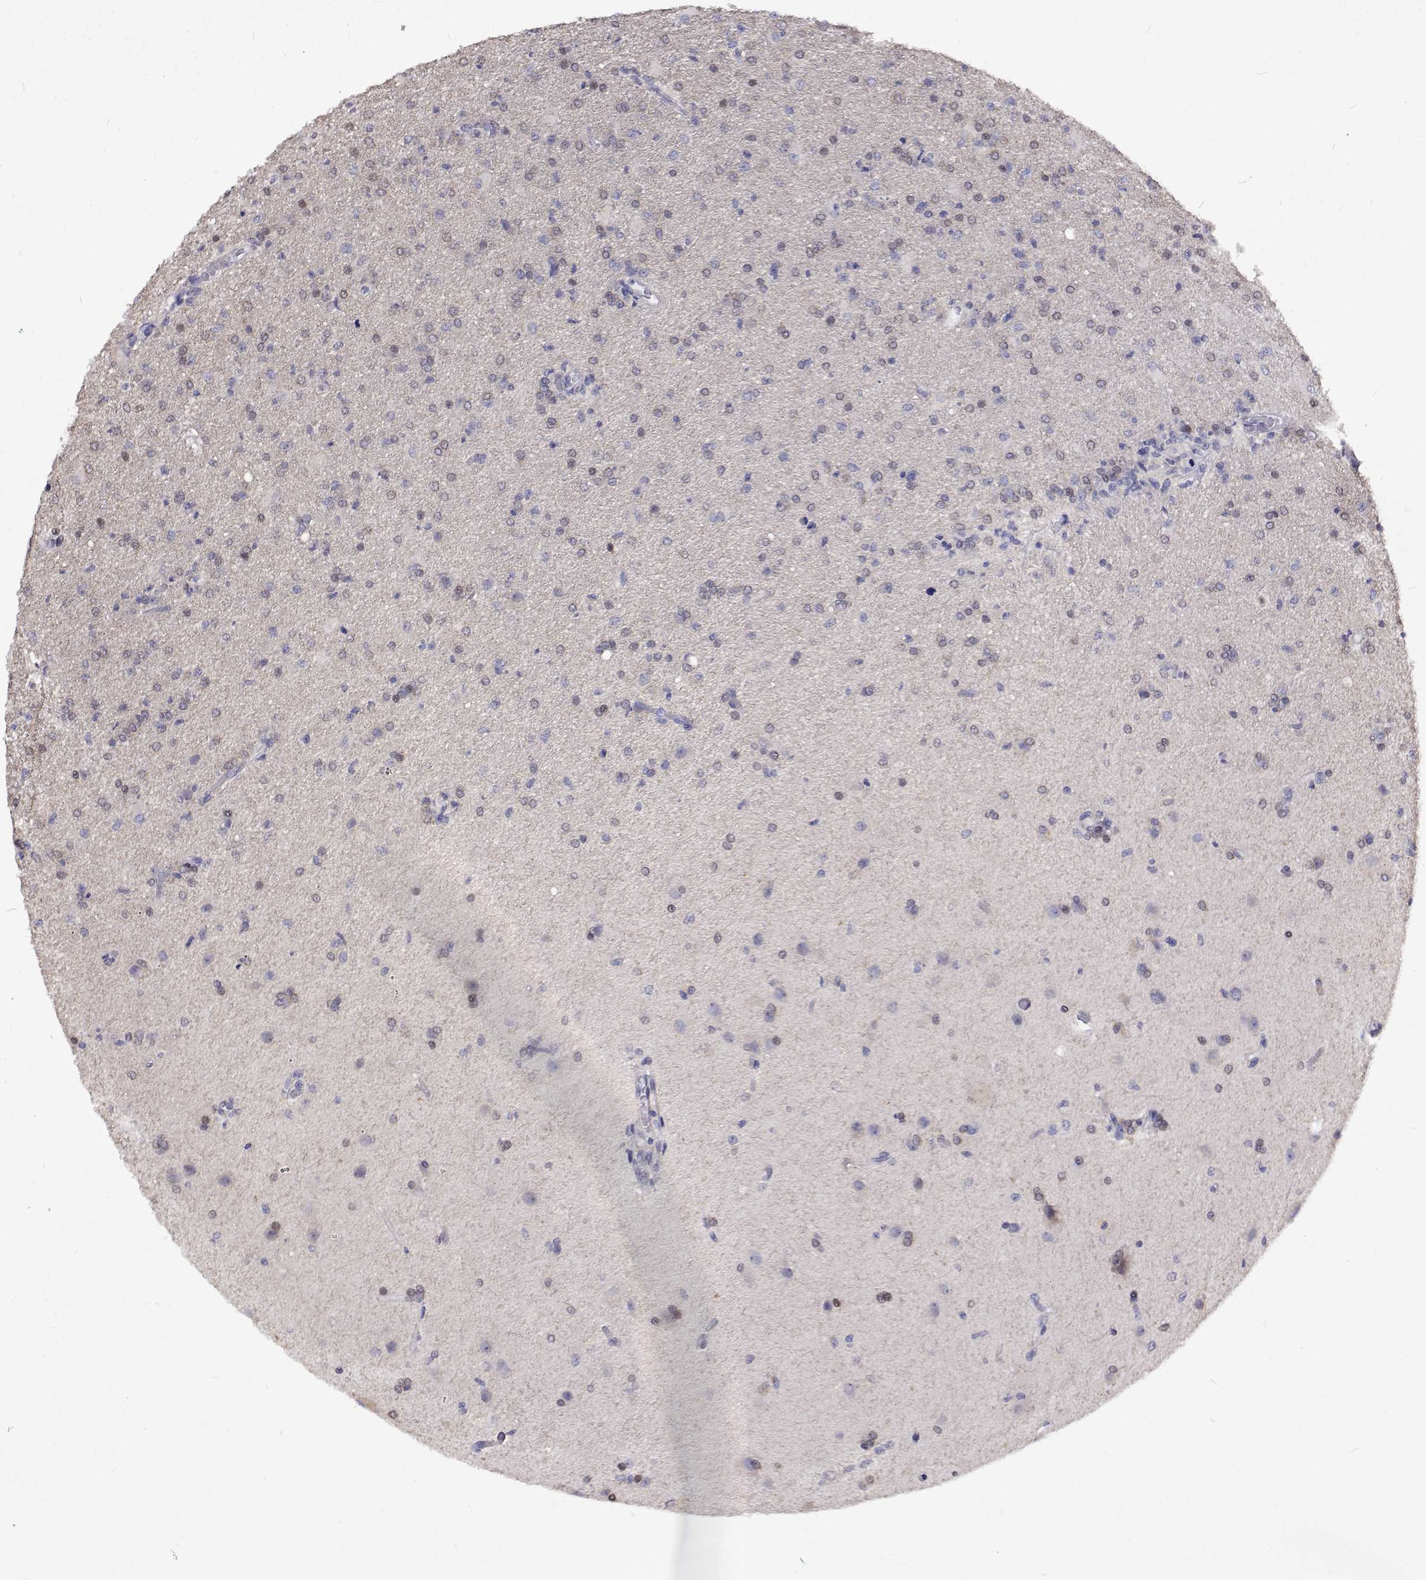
{"staining": {"intensity": "weak", "quantity": "<25%", "location": "cytoplasmic/membranous,nuclear"}, "tissue": "glioma", "cell_type": "Tumor cells", "image_type": "cancer", "snomed": [{"axis": "morphology", "description": "Glioma, malignant, High grade"}, {"axis": "topography", "description": "Brain"}], "caption": "This is an immunohistochemistry (IHC) photomicrograph of human glioma. There is no expression in tumor cells.", "gene": "PADI1", "patient": {"sex": "male", "age": 68}}